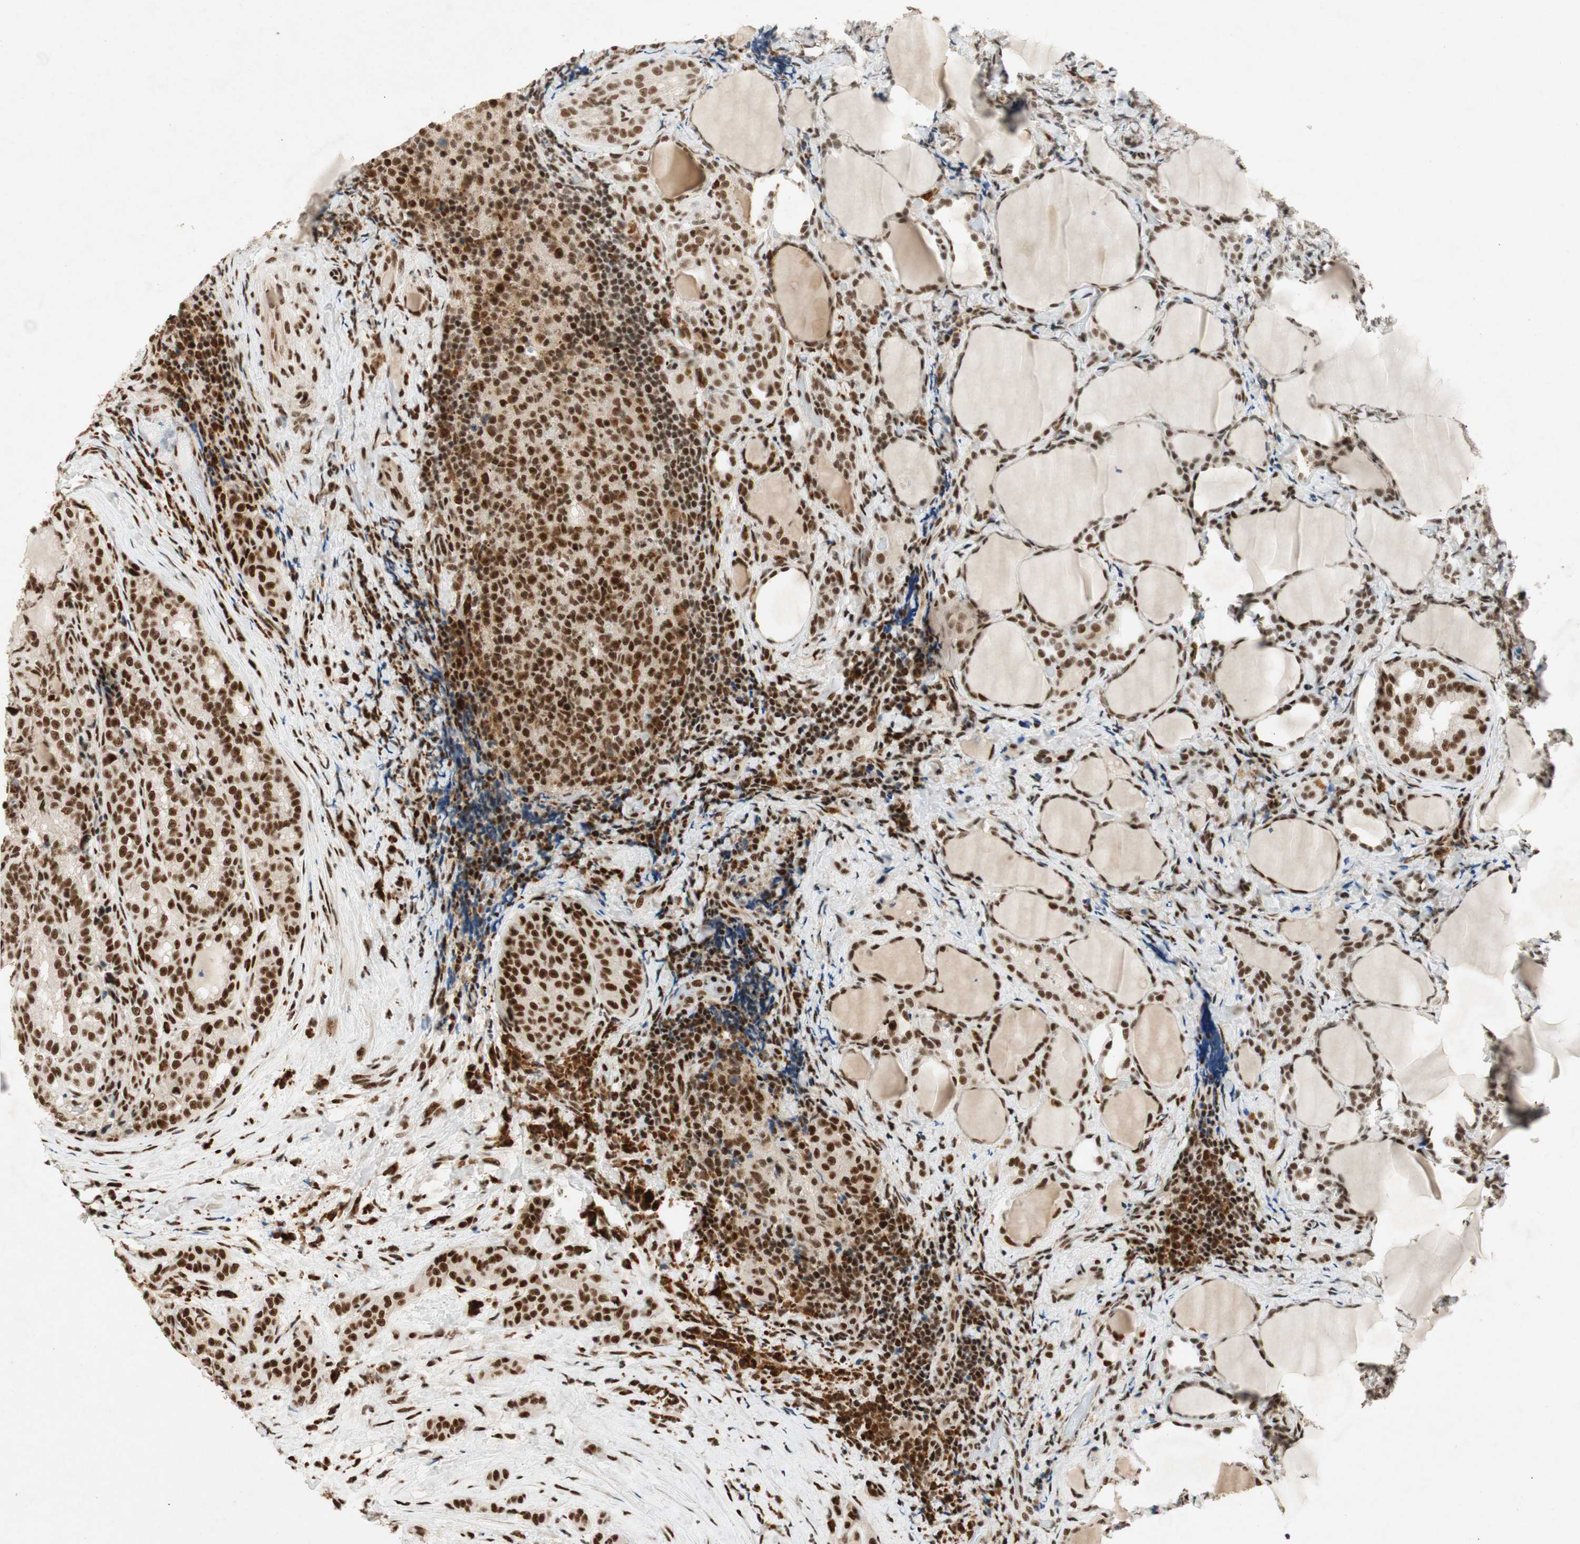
{"staining": {"intensity": "strong", "quantity": ">75%", "location": "nuclear"}, "tissue": "thyroid cancer", "cell_type": "Tumor cells", "image_type": "cancer", "snomed": [{"axis": "morphology", "description": "Normal tissue, NOS"}, {"axis": "morphology", "description": "Papillary adenocarcinoma, NOS"}, {"axis": "topography", "description": "Thyroid gland"}], "caption": "Thyroid cancer (papillary adenocarcinoma) stained with DAB IHC exhibits high levels of strong nuclear positivity in about >75% of tumor cells.", "gene": "NCBP3", "patient": {"sex": "female", "age": 30}}